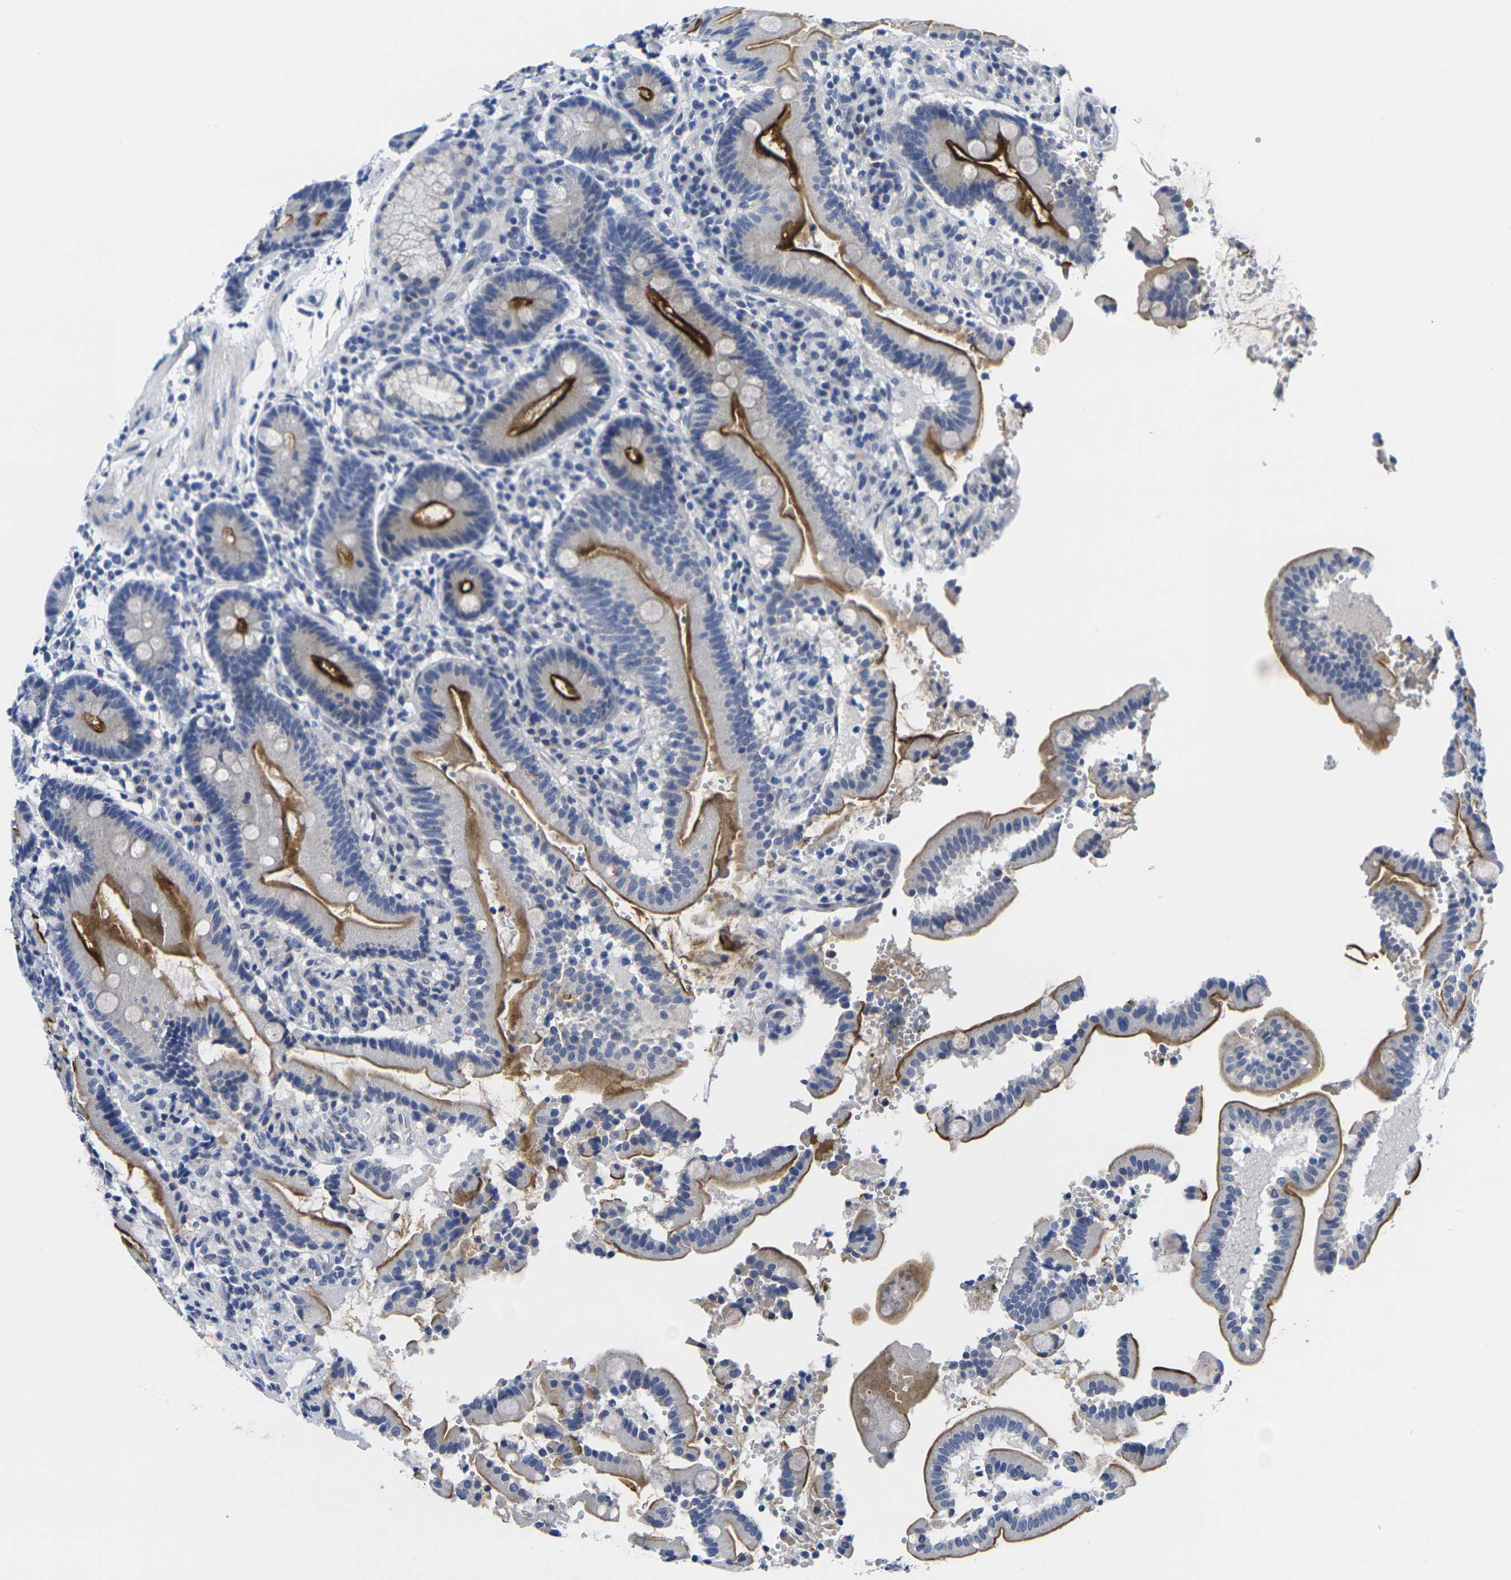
{"staining": {"intensity": "strong", "quantity": ">75%", "location": "cytoplasmic/membranous"}, "tissue": "duodenum", "cell_type": "Glandular cells", "image_type": "normal", "snomed": [{"axis": "morphology", "description": "Normal tissue, NOS"}, {"axis": "topography", "description": "Small intestine, NOS"}], "caption": "Strong cytoplasmic/membranous expression is seen in about >75% of glandular cells in normal duodenum. The protein is stained brown, and the nuclei are stained in blue (DAB (3,3'-diaminobenzidine) IHC with brightfield microscopy, high magnification).", "gene": "CRK", "patient": {"sex": "female", "age": 71}}